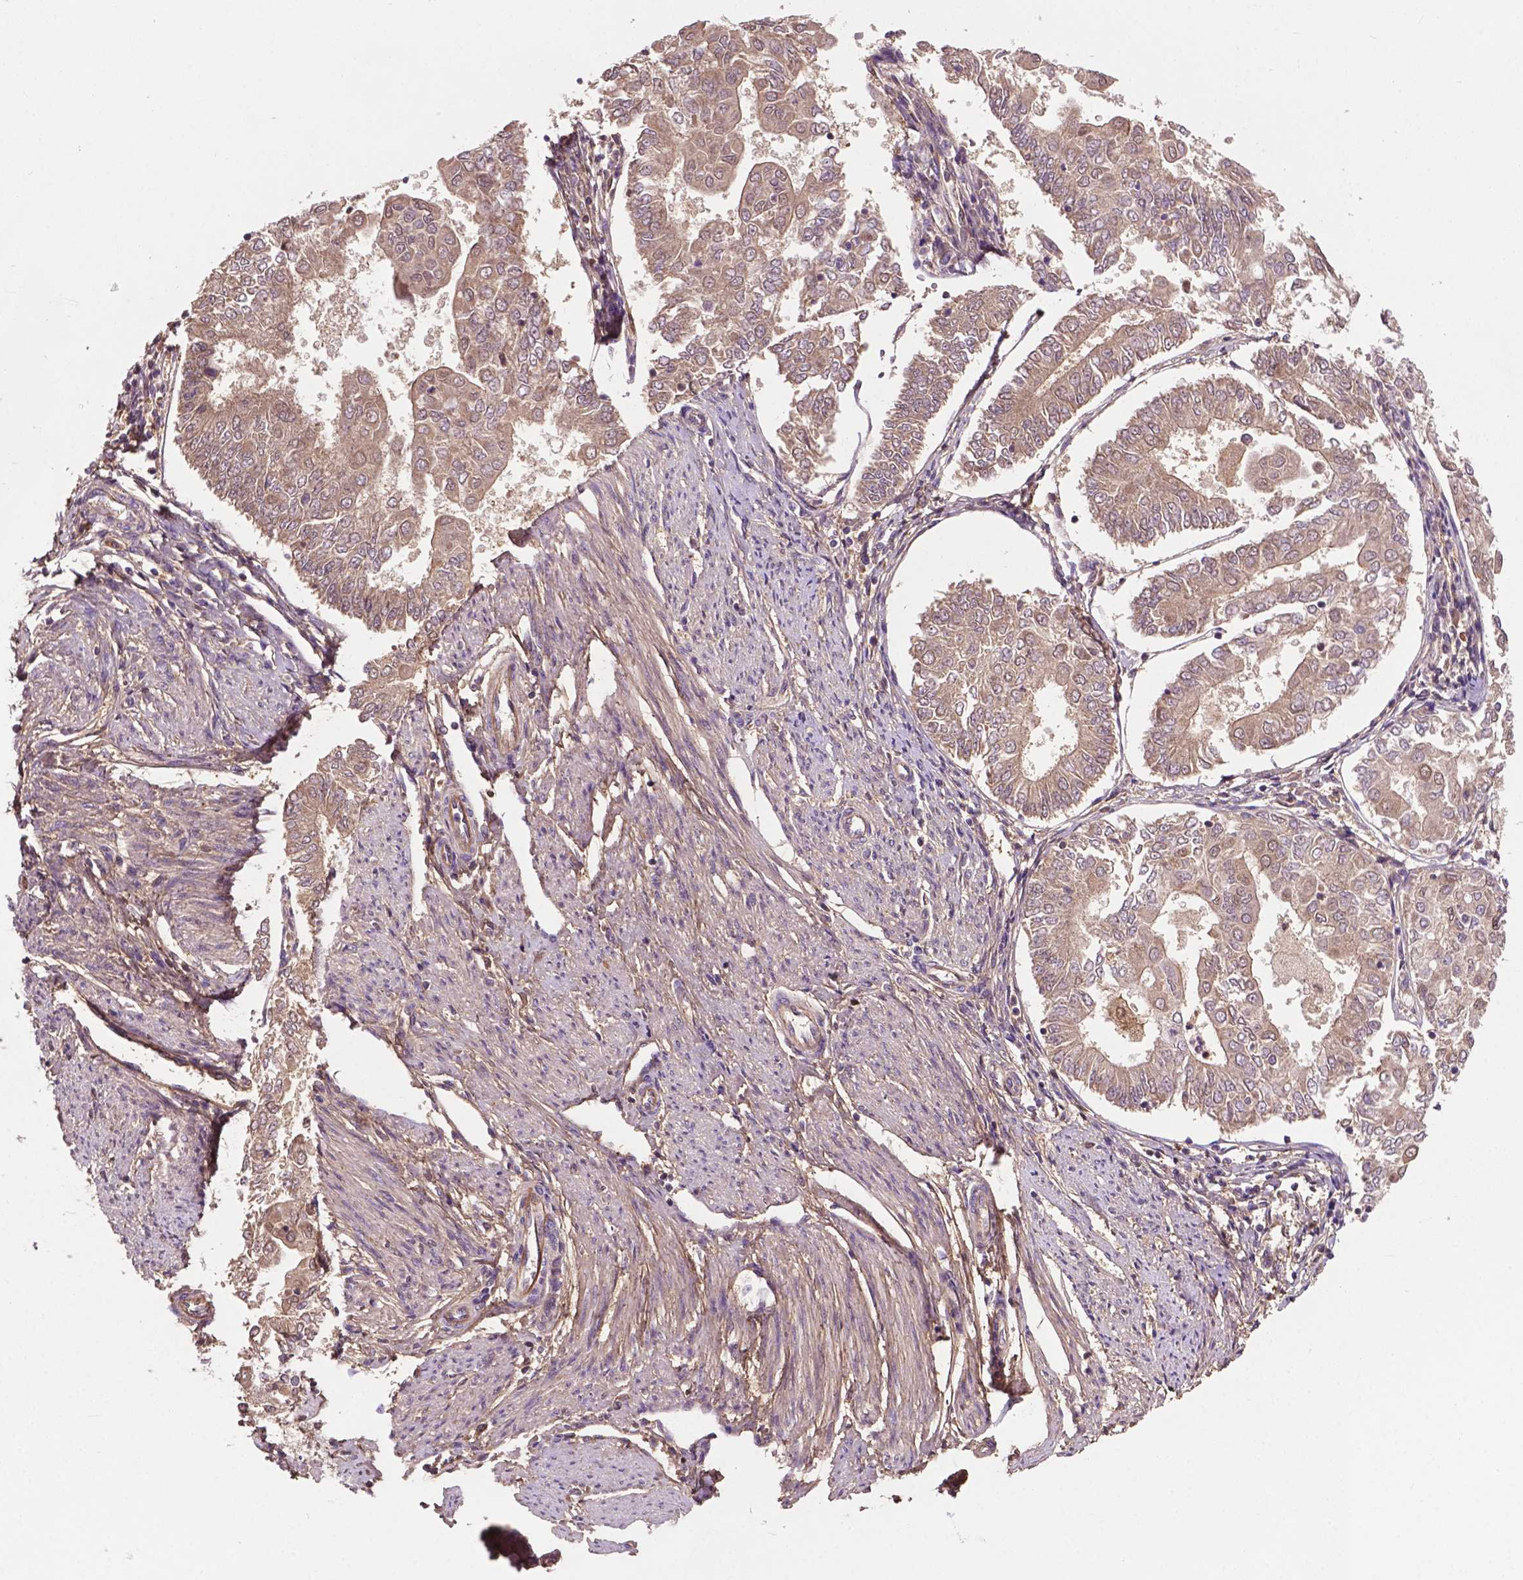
{"staining": {"intensity": "weak", "quantity": ">75%", "location": "cytoplasmic/membranous"}, "tissue": "endometrial cancer", "cell_type": "Tumor cells", "image_type": "cancer", "snomed": [{"axis": "morphology", "description": "Adenocarcinoma, NOS"}, {"axis": "topography", "description": "Endometrium"}], "caption": "Adenocarcinoma (endometrial) stained with DAB immunohistochemistry (IHC) shows low levels of weak cytoplasmic/membranous expression in approximately >75% of tumor cells. The staining was performed using DAB, with brown indicating positive protein expression. Nuclei are stained blue with hematoxylin.", "gene": "GJA9", "patient": {"sex": "female", "age": 68}}